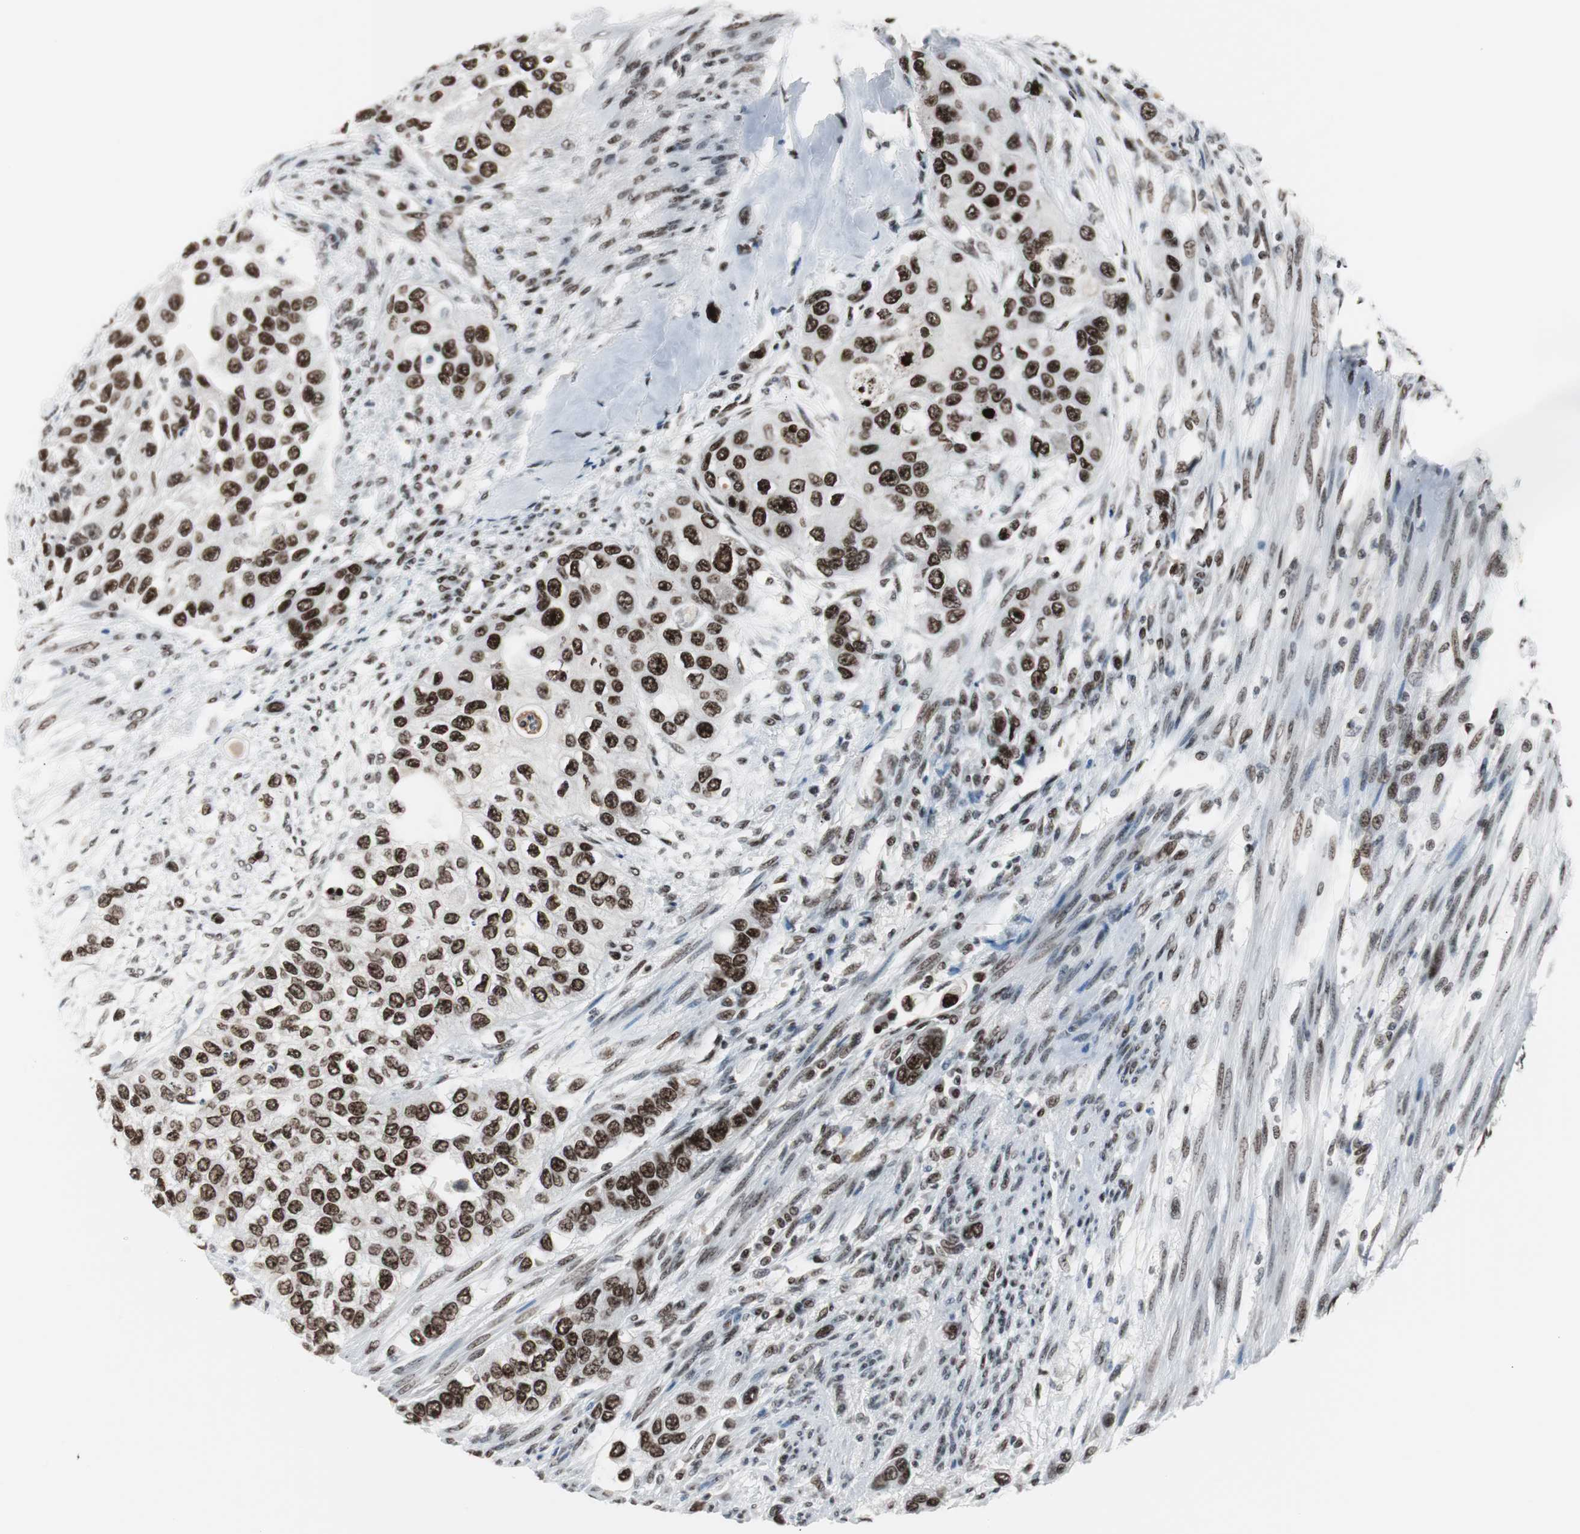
{"staining": {"intensity": "strong", "quantity": ">75%", "location": "nuclear"}, "tissue": "urothelial cancer", "cell_type": "Tumor cells", "image_type": "cancer", "snomed": [{"axis": "morphology", "description": "Urothelial carcinoma, High grade"}, {"axis": "topography", "description": "Urinary bladder"}], "caption": "Immunohistochemical staining of high-grade urothelial carcinoma reveals high levels of strong nuclear protein positivity in approximately >75% of tumor cells.", "gene": "XRCC1", "patient": {"sex": "female", "age": 56}}